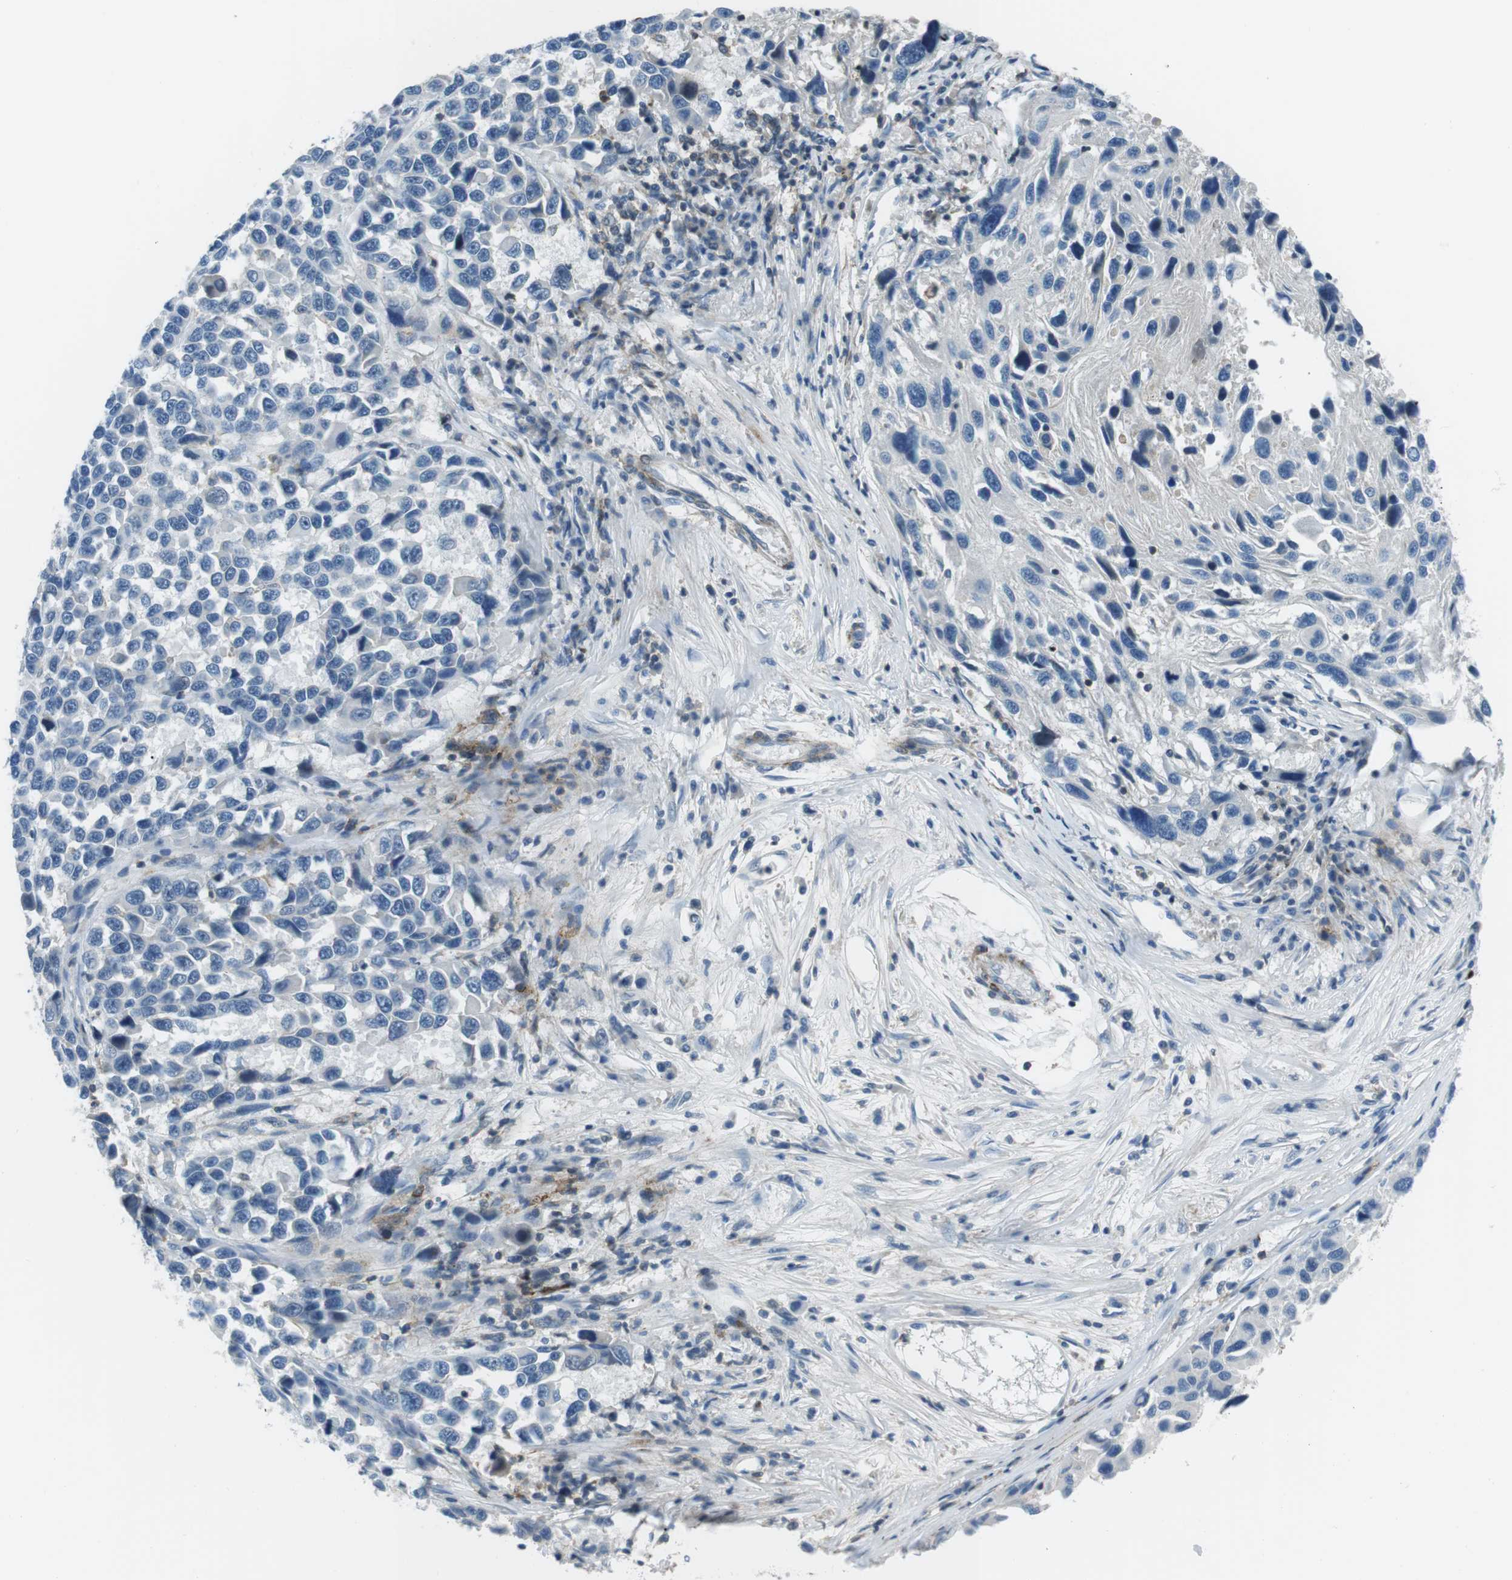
{"staining": {"intensity": "negative", "quantity": "none", "location": "none"}, "tissue": "melanoma", "cell_type": "Tumor cells", "image_type": "cancer", "snomed": [{"axis": "morphology", "description": "Malignant melanoma, NOS"}, {"axis": "topography", "description": "Skin"}], "caption": "Immunohistochemistry of human melanoma shows no positivity in tumor cells.", "gene": "ARVCF", "patient": {"sex": "male", "age": 53}}